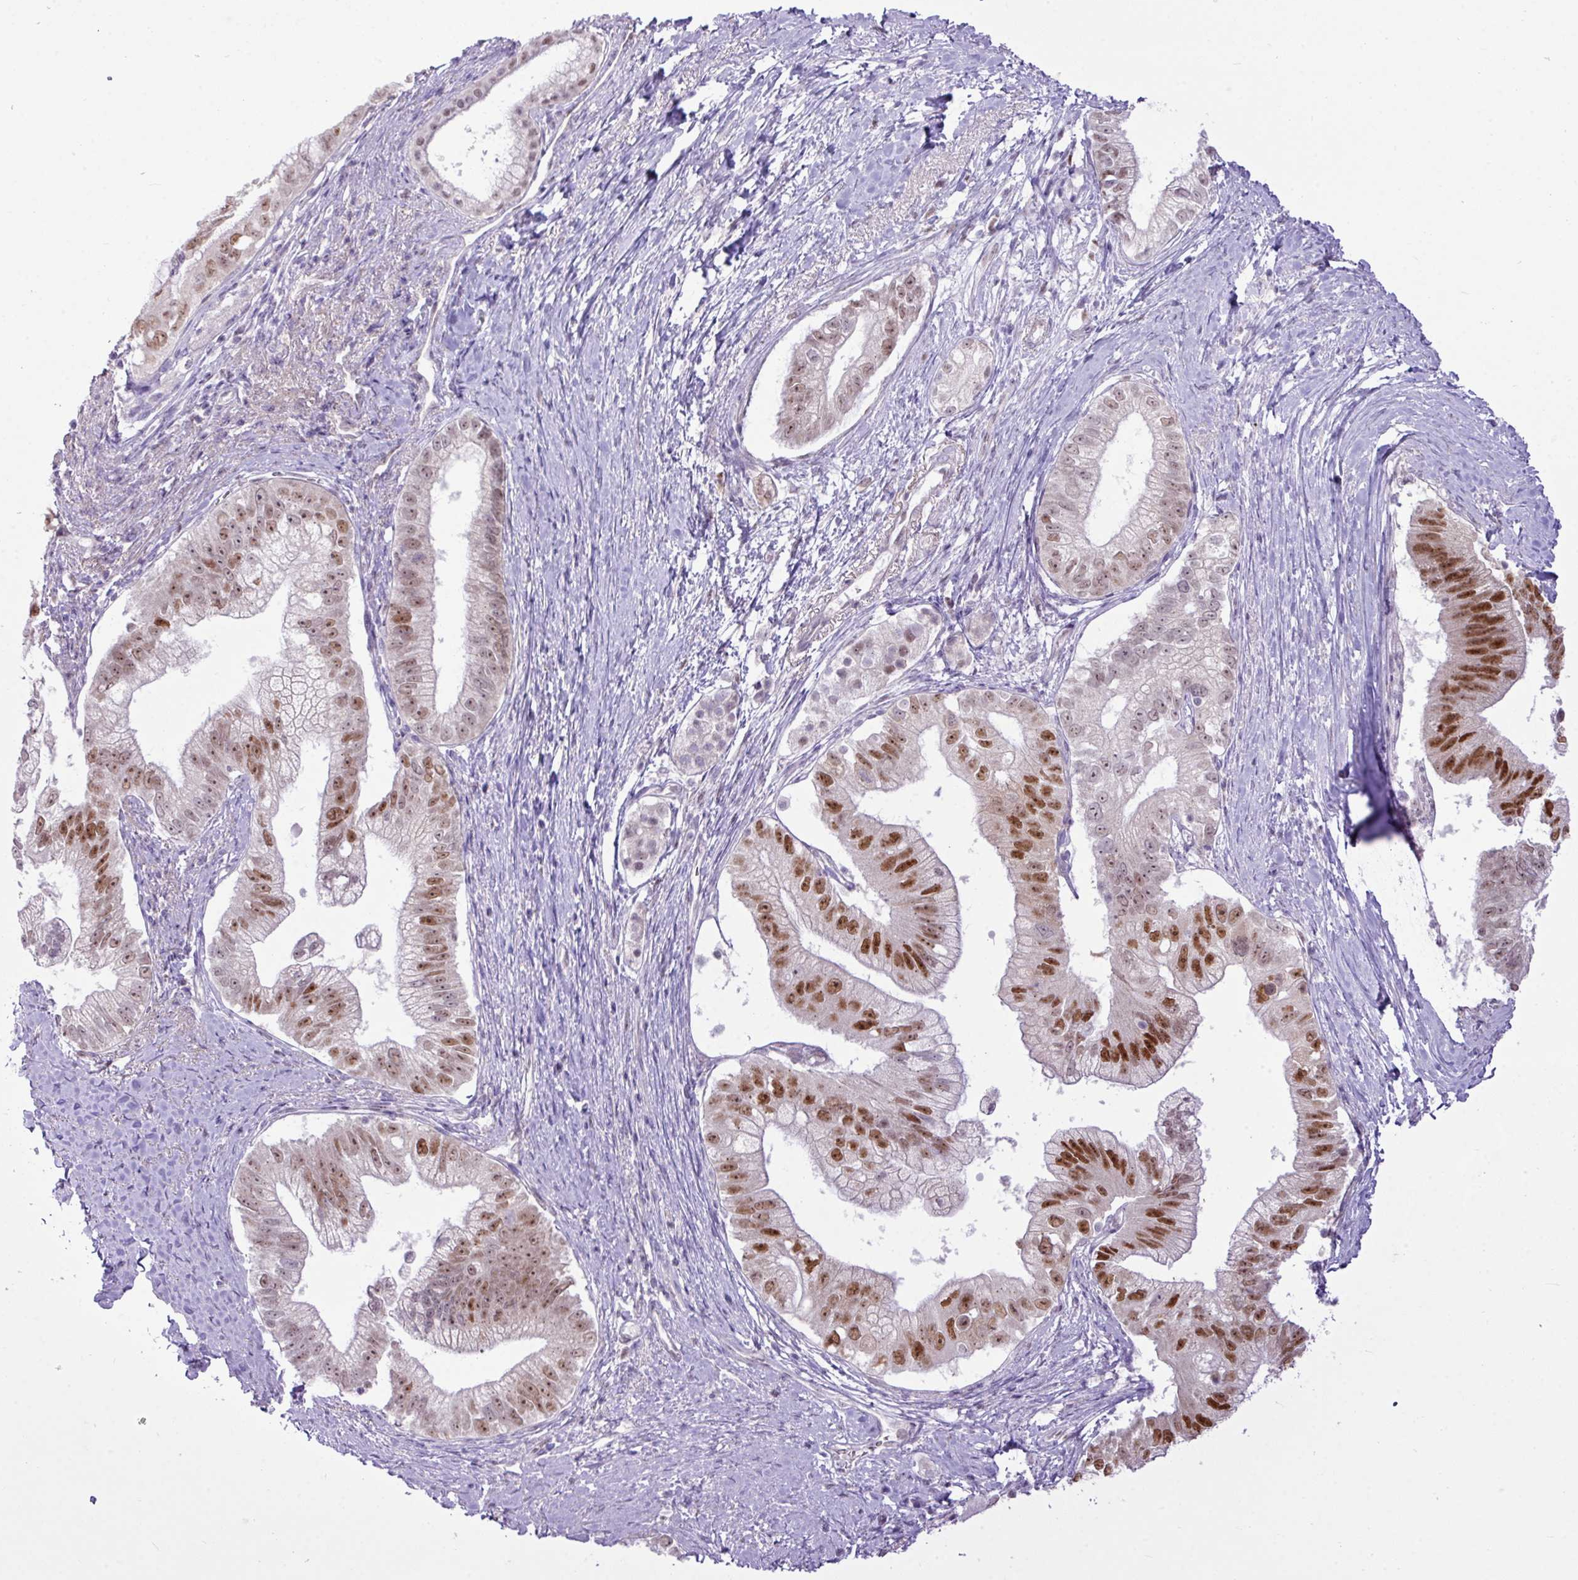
{"staining": {"intensity": "strong", "quantity": "25%-75%", "location": "nuclear"}, "tissue": "pancreatic cancer", "cell_type": "Tumor cells", "image_type": "cancer", "snomed": [{"axis": "morphology", "description": "Adenocarcinoma, NOS"}, {"axis": "topography", "description": "Pancreas"}], "caption": "Immunohistochemistry micrograph of neoplastic tissue: adenocarcinoma (pancreatic) stained using immunohistochemistry reveals high levels of strong protein expression localized specifically in the nuclear of tumor cells, appearing as a nuclear brown color.", "gene": "ELOA2", "patient": {"sex": "male", "age": 70}}